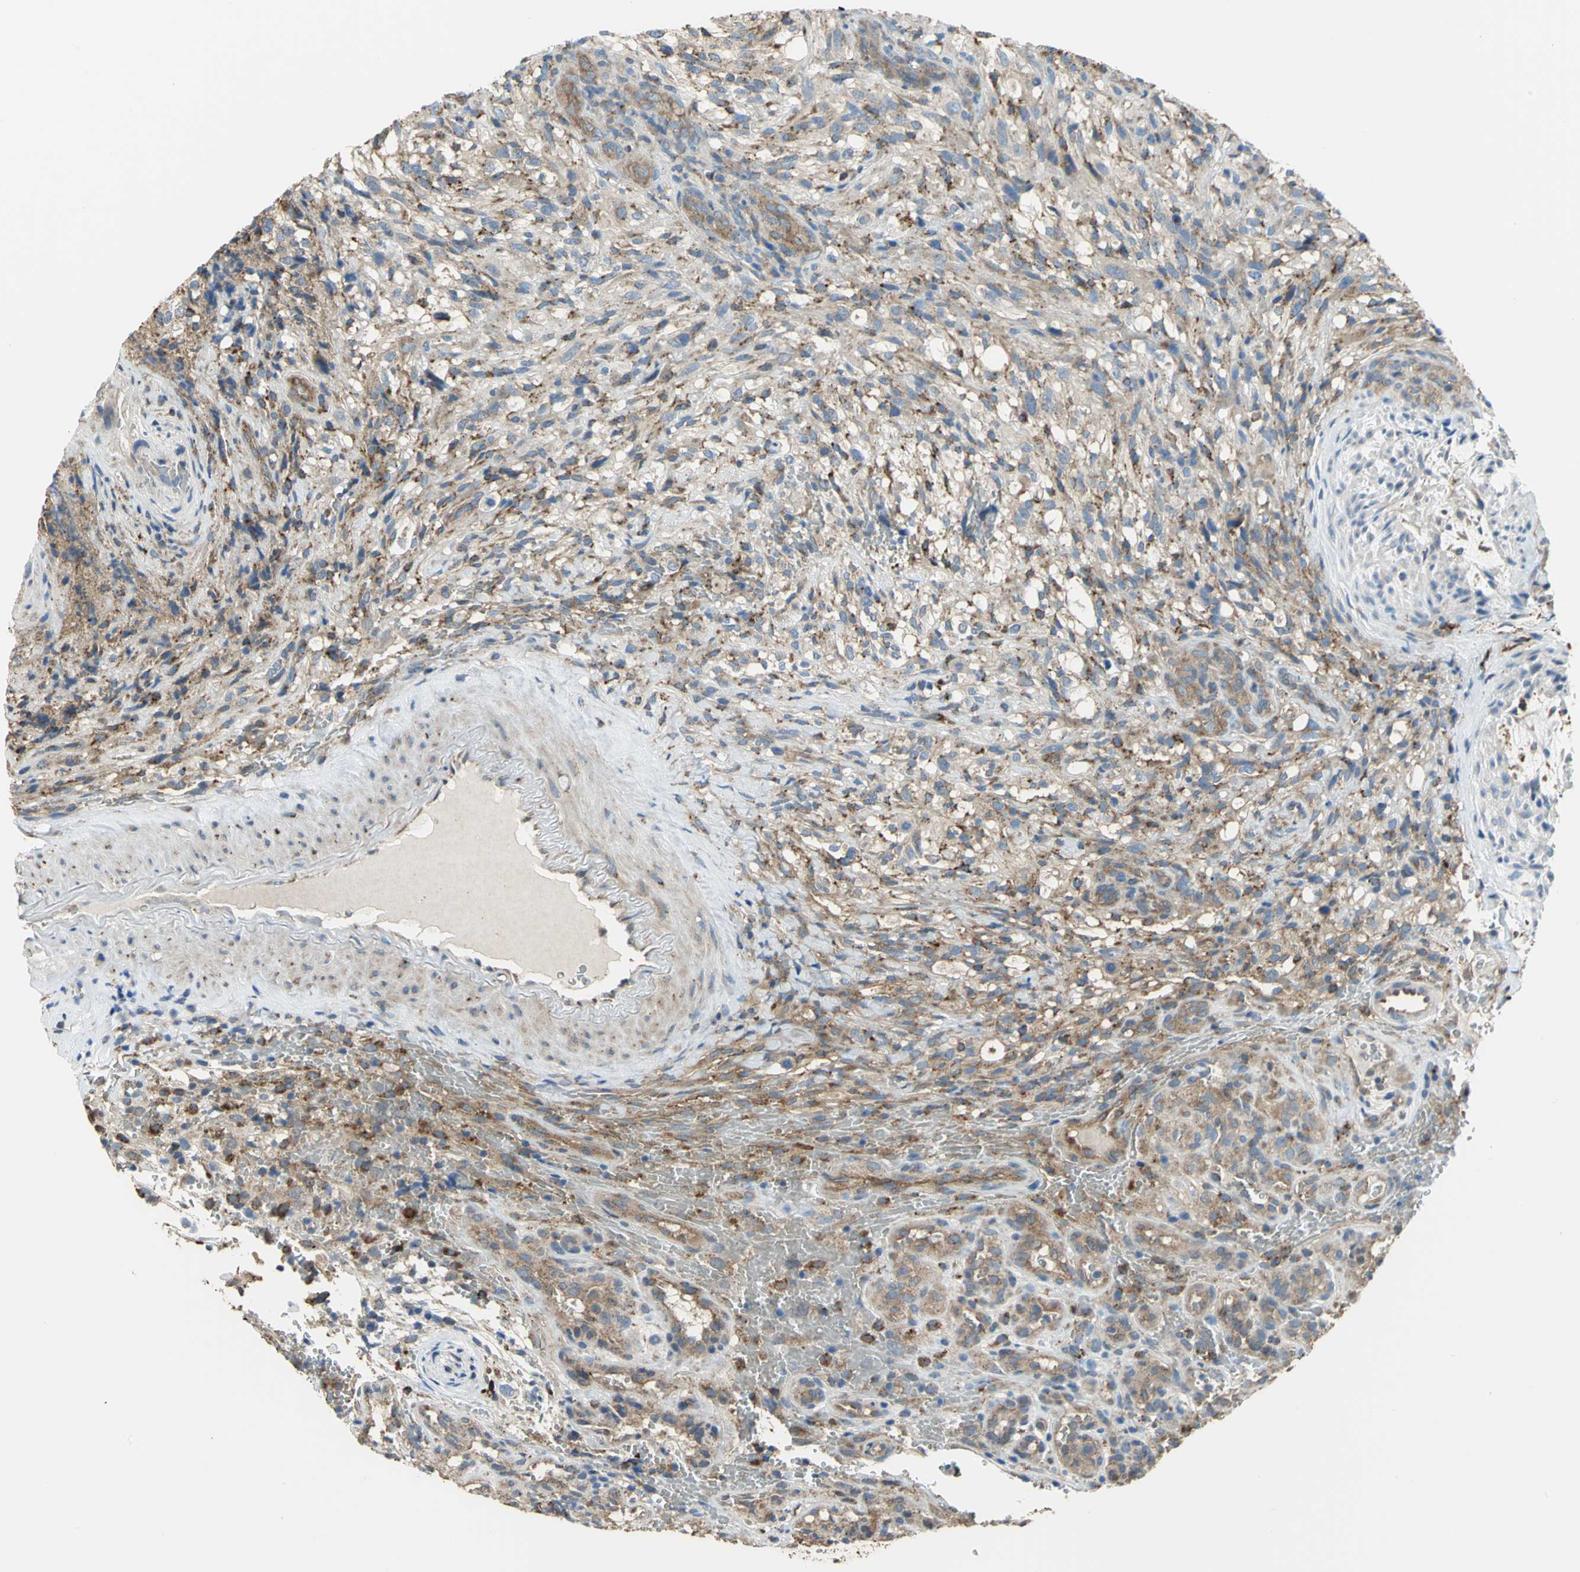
{"staining": {"intensity": "weak", "quantity": "25%-75%", "location": "cytoplasmic/membranous"}, "tissue": "glioma", "cell_type": "Tumor cells", "image_type": "cancer", "snomed": [{"axis": "morphology", "description": "Normal tissue, NOS"}, {"axis": "morphology", "description": "Glioma, malignant, High grade"}, {"axis": "topography", "description": "Cerebral cortex"}], "caption": "About 25%-75% of tumor cells in human glioma show weak cytoplasmic/membranous protein expression as visualized by brown immunohistochemical staining.", "gene": "DIAPH2", "patient": {"sex": "male", "age": 75}}